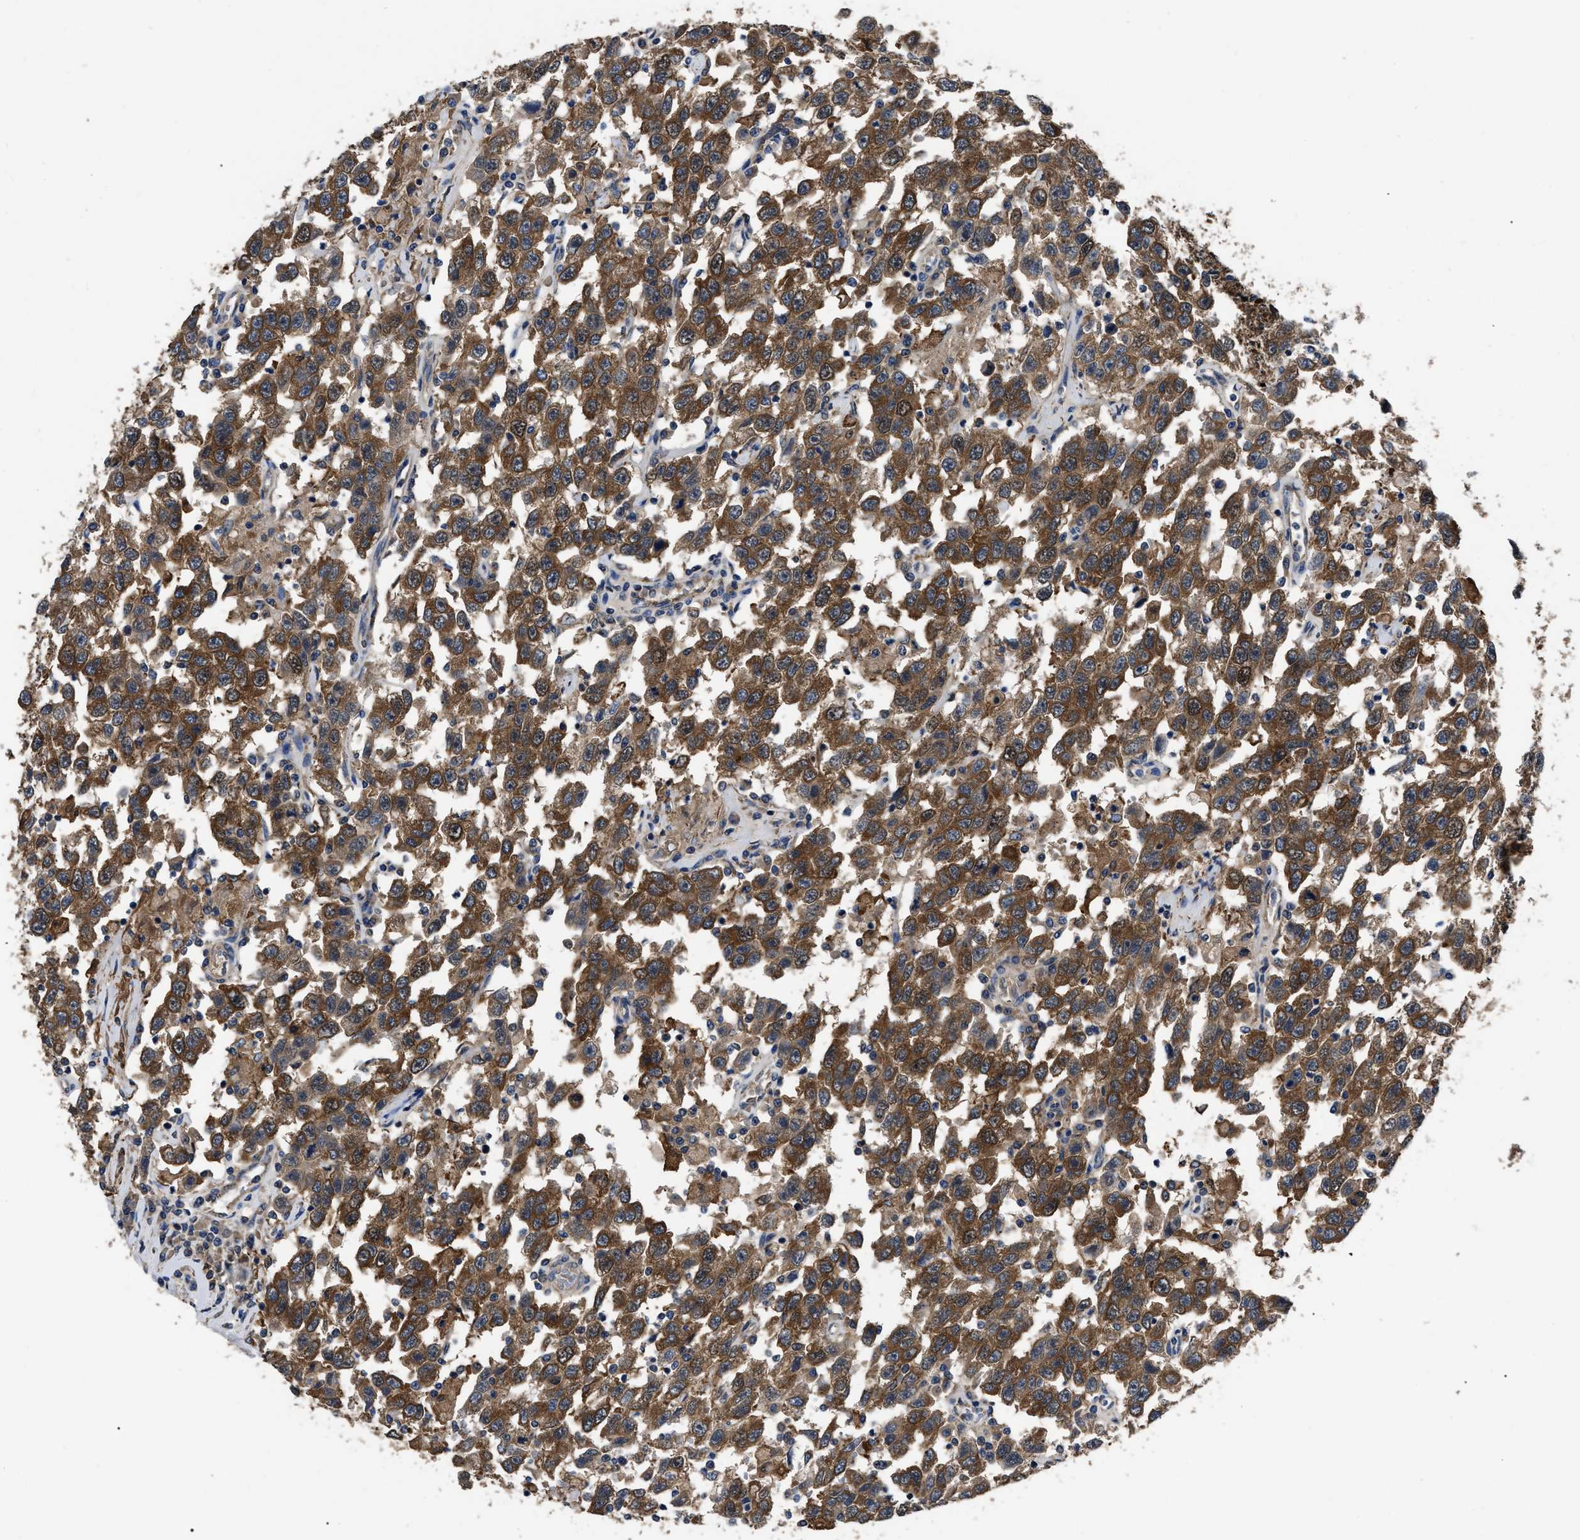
{"staining": {"intensity": "strong", "quantity": ">75%", "location": "cytoplasmic/membranous"}, "tissue": "testis cancer", "cell_type": "Tumor cells", "image_type": "cancer", "snomed": [{"axis": "morphology", "description": "Seminoma, NOS"}, {"axis": "topography", "description": "Testis"}], "caption": "Immunohistochemistry (IHC) micrograph of neoplastic tissue: testis cancer (seminoma) stained using immunohistochemistry demonstrates high levels of strong protein expression localized specifically in the cytoplasmic/membranous of tumor cells, appearing as a cytoplasmic/membranous brown color.", "gene": "GET4", "patient": {"sex": "male", "age": 41}}